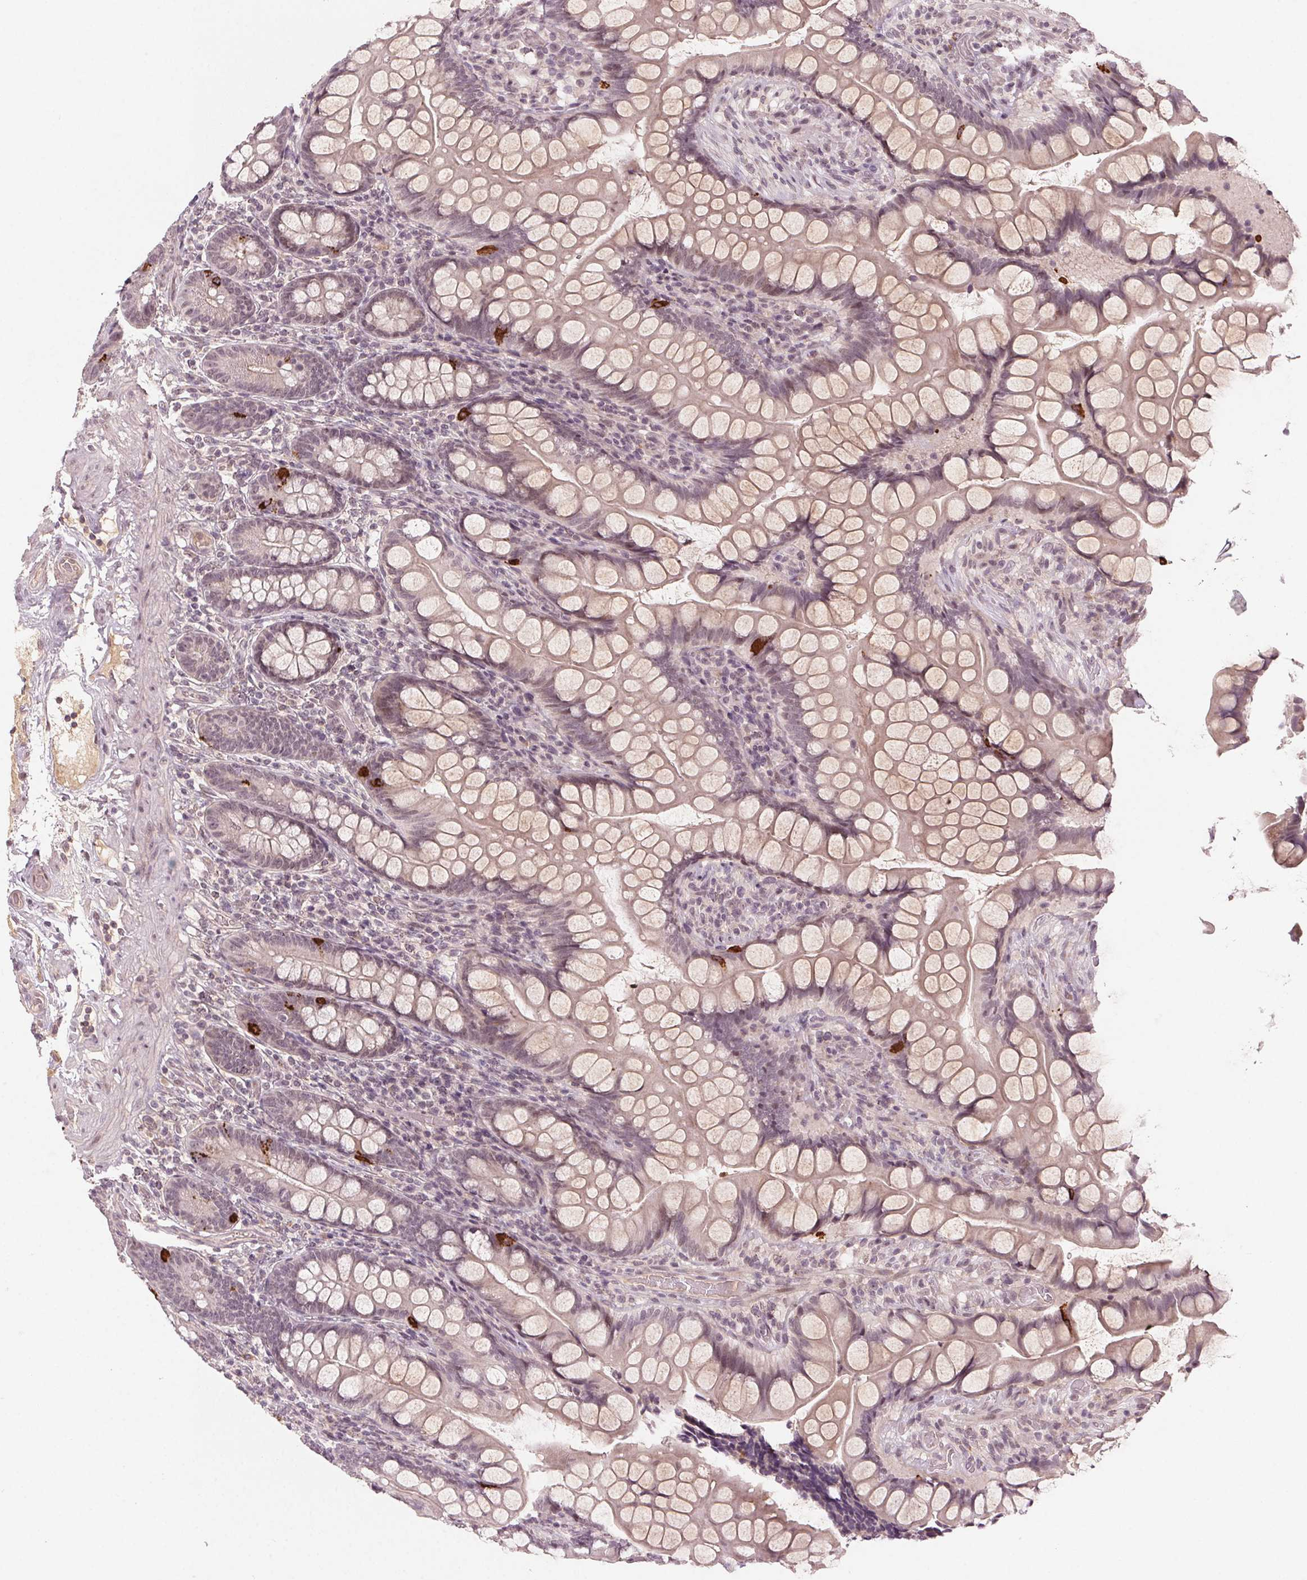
{"staining": {"intensity": "strong", "quantity": "<25%", "location": "cytoplasmic/membranous"}, "tissue": "small intestine", "cell_type": "Glandular cells", "image_type": "normal", "snomed": [{"axis": "morphology", "description": "Normal tissue, NOS"}, {"axis": "topography", "description": "Small intestine"}], "caption": "Small intestine stained with a brown dye exhibits strong cytoplasmic/membranous positive staining in approximately <25% of glandular cells.", "gene": "TUB", "patient": {"sex": "male", "age": 70}}